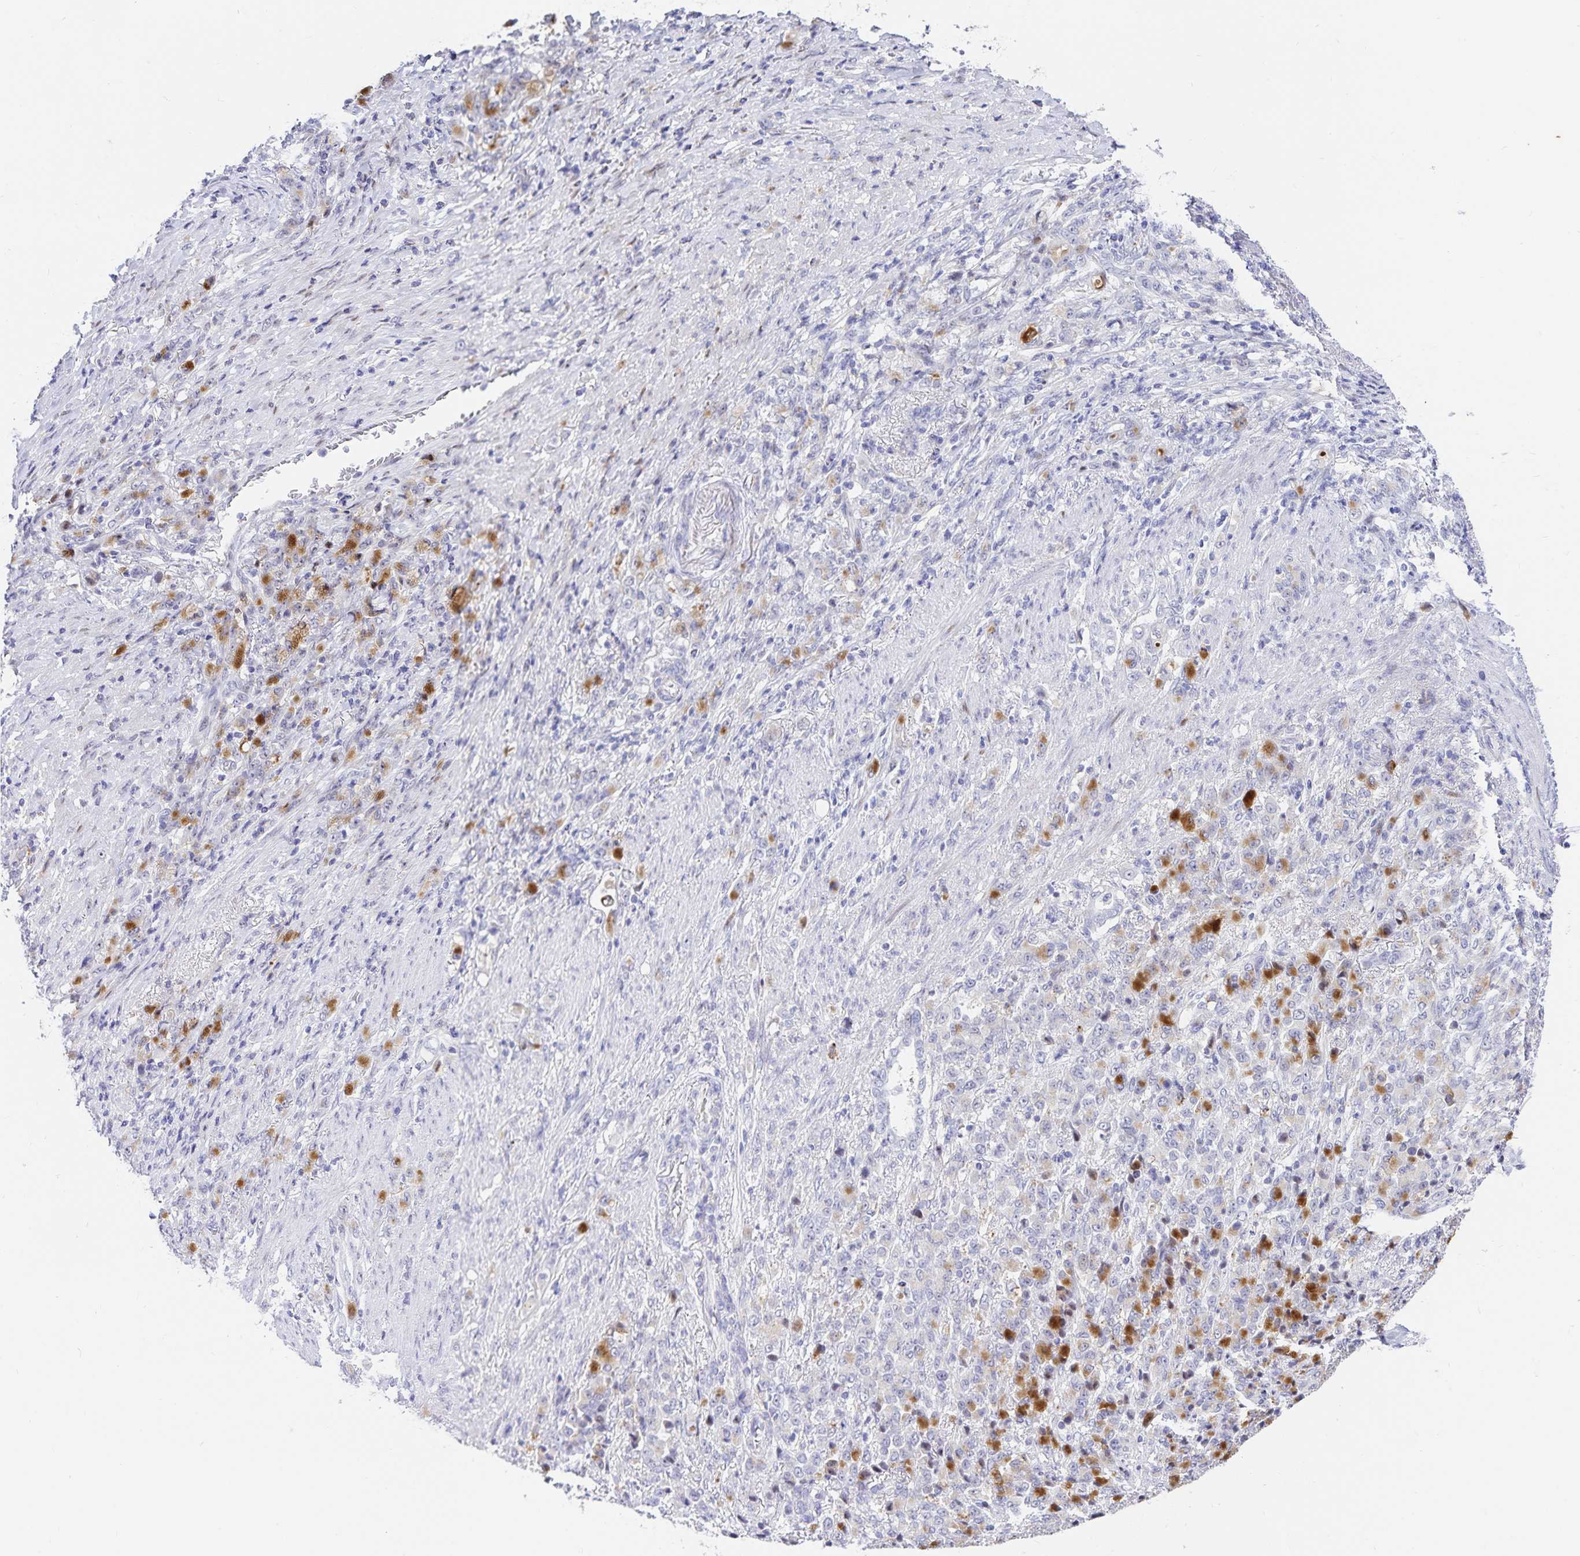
{"staining": {"intensity": "moderate", "quantity": "<25%", "location": "cytoplasmic/membranous,nuclear"}, "tissue": "stomach cancer", "cell_type": "Tumor cells", "image_type": "cancer", "snomed": [{"axis": "morphology", "description": "Adenocarcinoma, NOS"}, {"axis": "topography", "description": "Stomach"}], "caption": "DAB (3,3'-diaminobenzidine) immunohistochemical staining of adenocarcinoma (stomach) displays moderate cytoplasmic/membranous and nuclear protein staining in about <25% of tumor cells. (Stains: DAB (3,3'-diaminobenzidine) in brown, nuclei in blue, Microscopy: brightfield microscopy at high magnification).", "gene": "KBTBD13", "patient": {"sex": "female", "age": 79}}